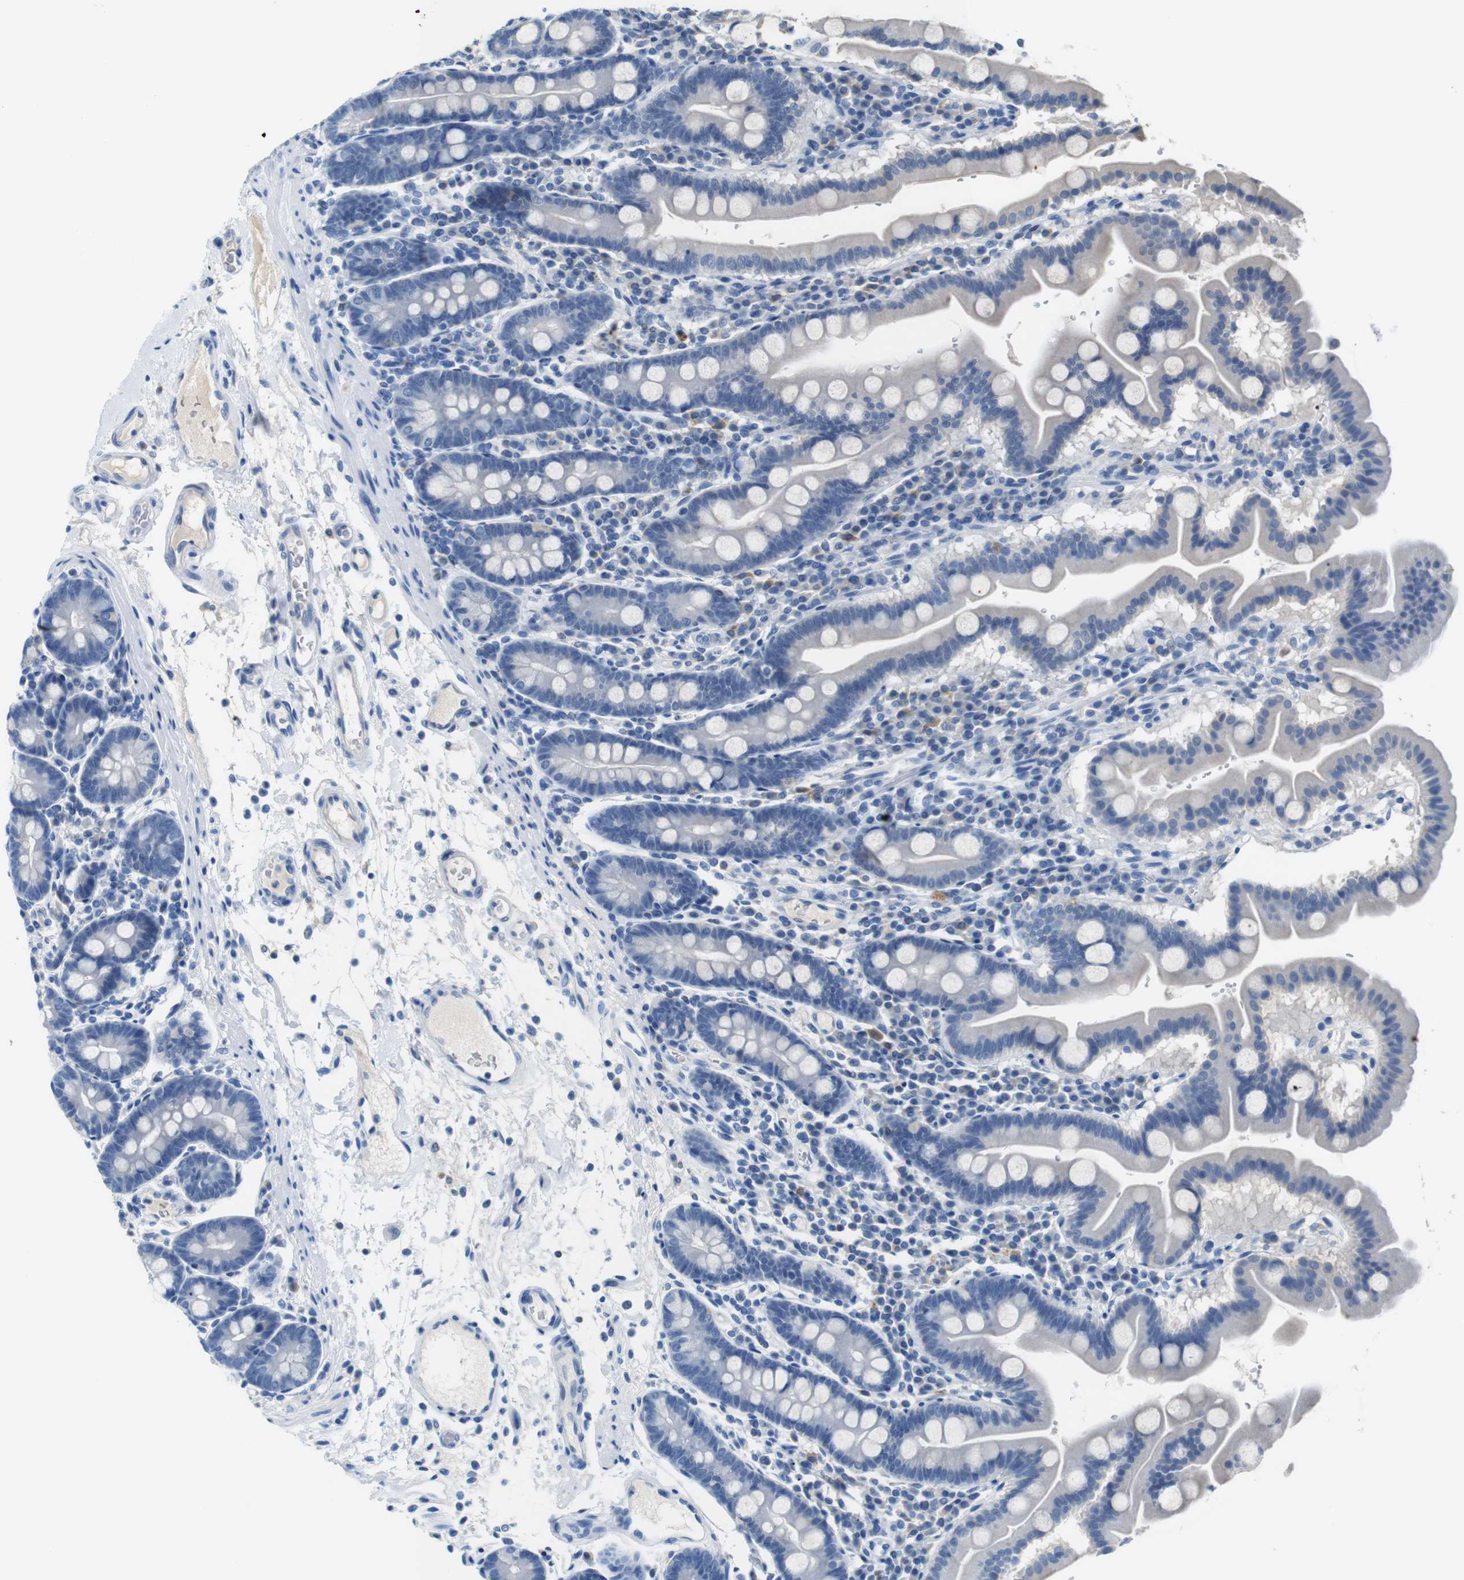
{"staining": {"intensity": "negative", "quantity": "none", "location": "none"}, "tissue": "duodenum", "cell_type": "Glandular cells", "image_type": "normal", "snomed": [{"axis": "morphology", "description": "Normal tissue, NOS"}, {"axis": "topography", "description": "Duodenum"}], "caption": "IHC of benign duodenum displays no expression in glandular cells. (DAB immunohistochemistry with hematoxylin counter stain).", "gene": "SLC2A8", "patient": {"sex": "male", "age": 50}}